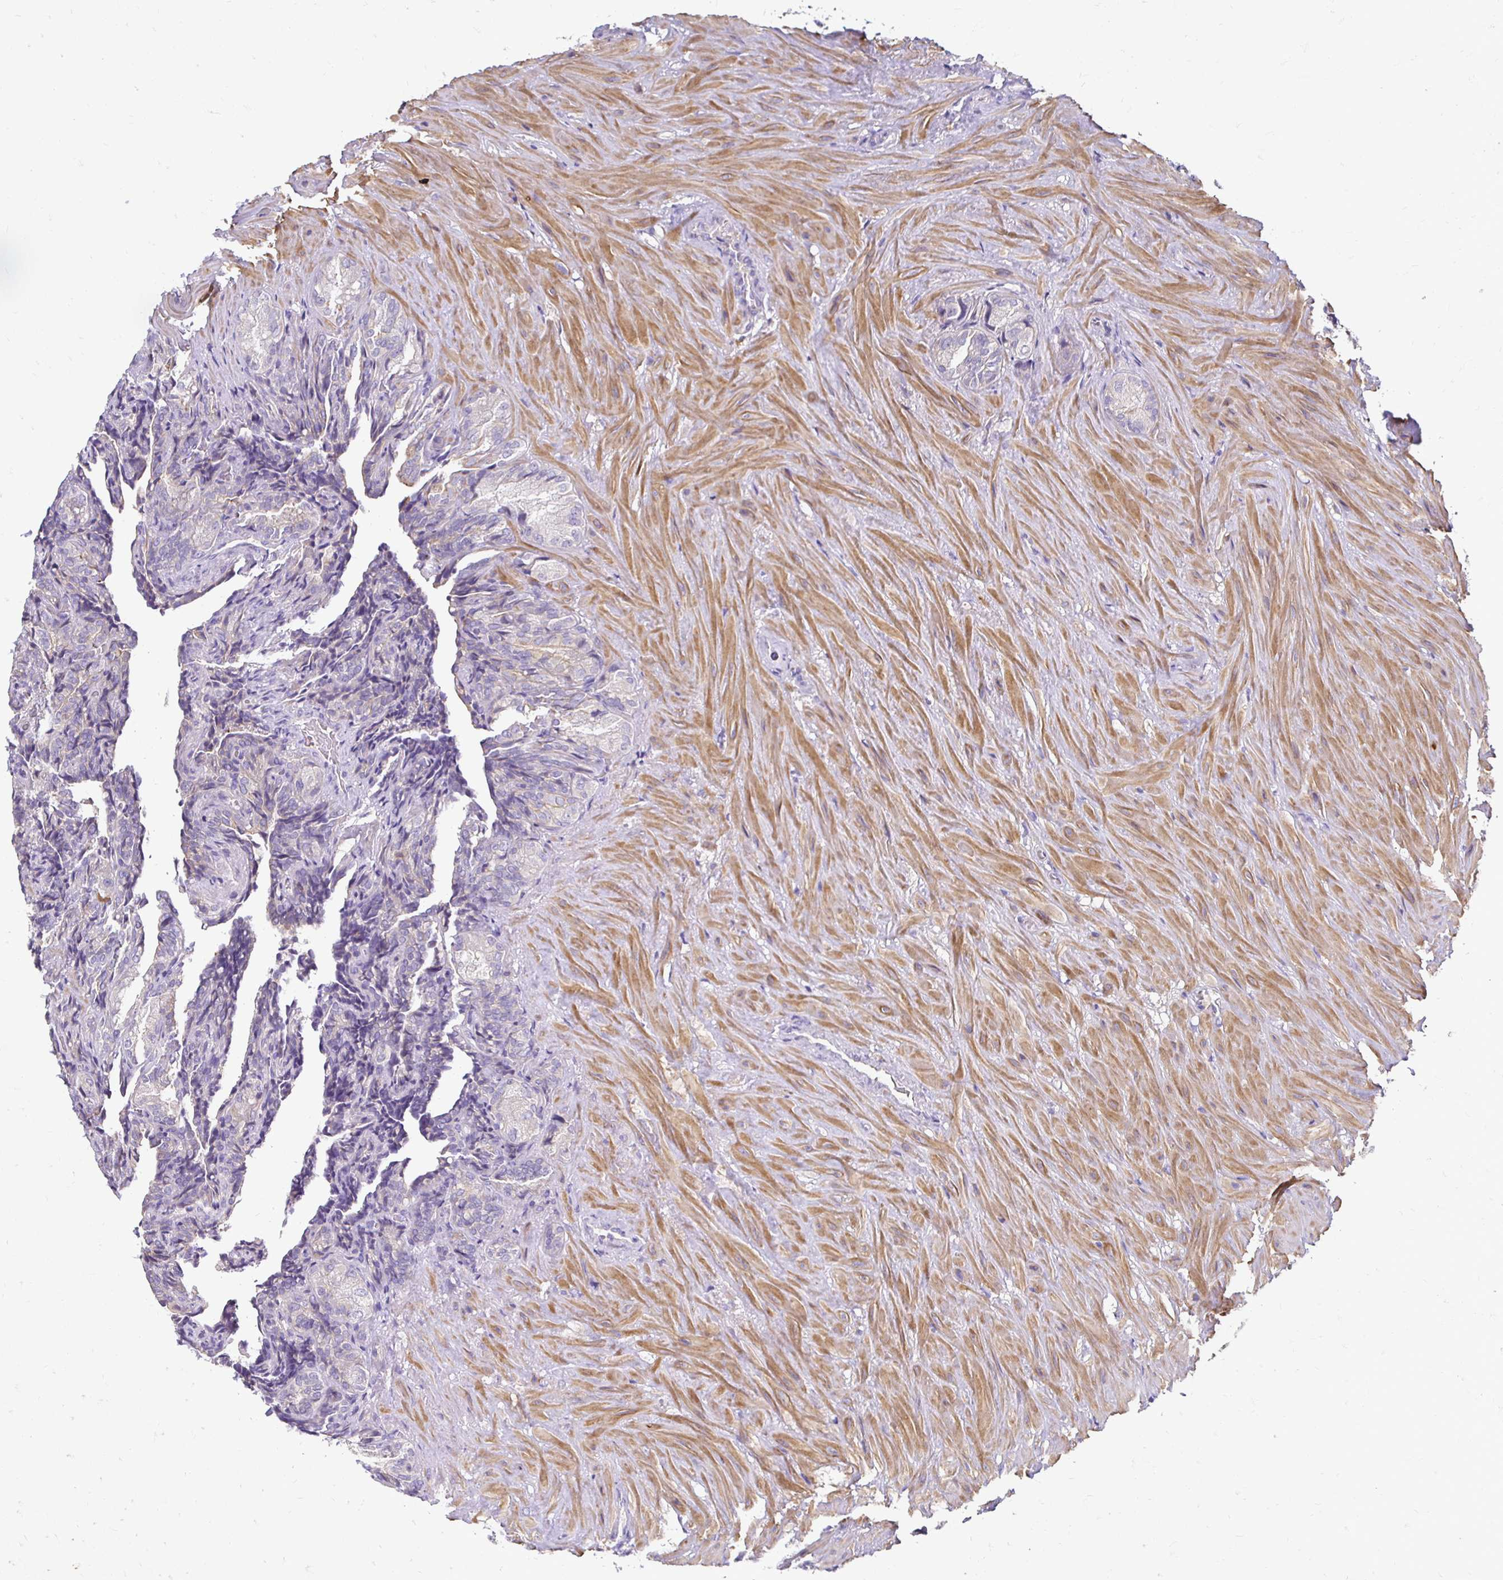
{"staining": {"intensity": "negative", "quantity": "none", "location": "none"}, "tissue": "seminal vesicle", "cell_type": "Glandular cells", "image_type": "normal", "snomed": [{"axis": "morphology", "description": "Normal tissue, NOS"}, {"axis": "topography", "description": "Seminal veicle"}], "caption": "High magnification brightfield microscopy of normal seminal vesicle stained with DAB (brown) and counterstained with hematoxylin (blue): glandular cells show no significant positivity.", "gene": "AKAP6", "patient": {"sex": "male", "age": 68}}